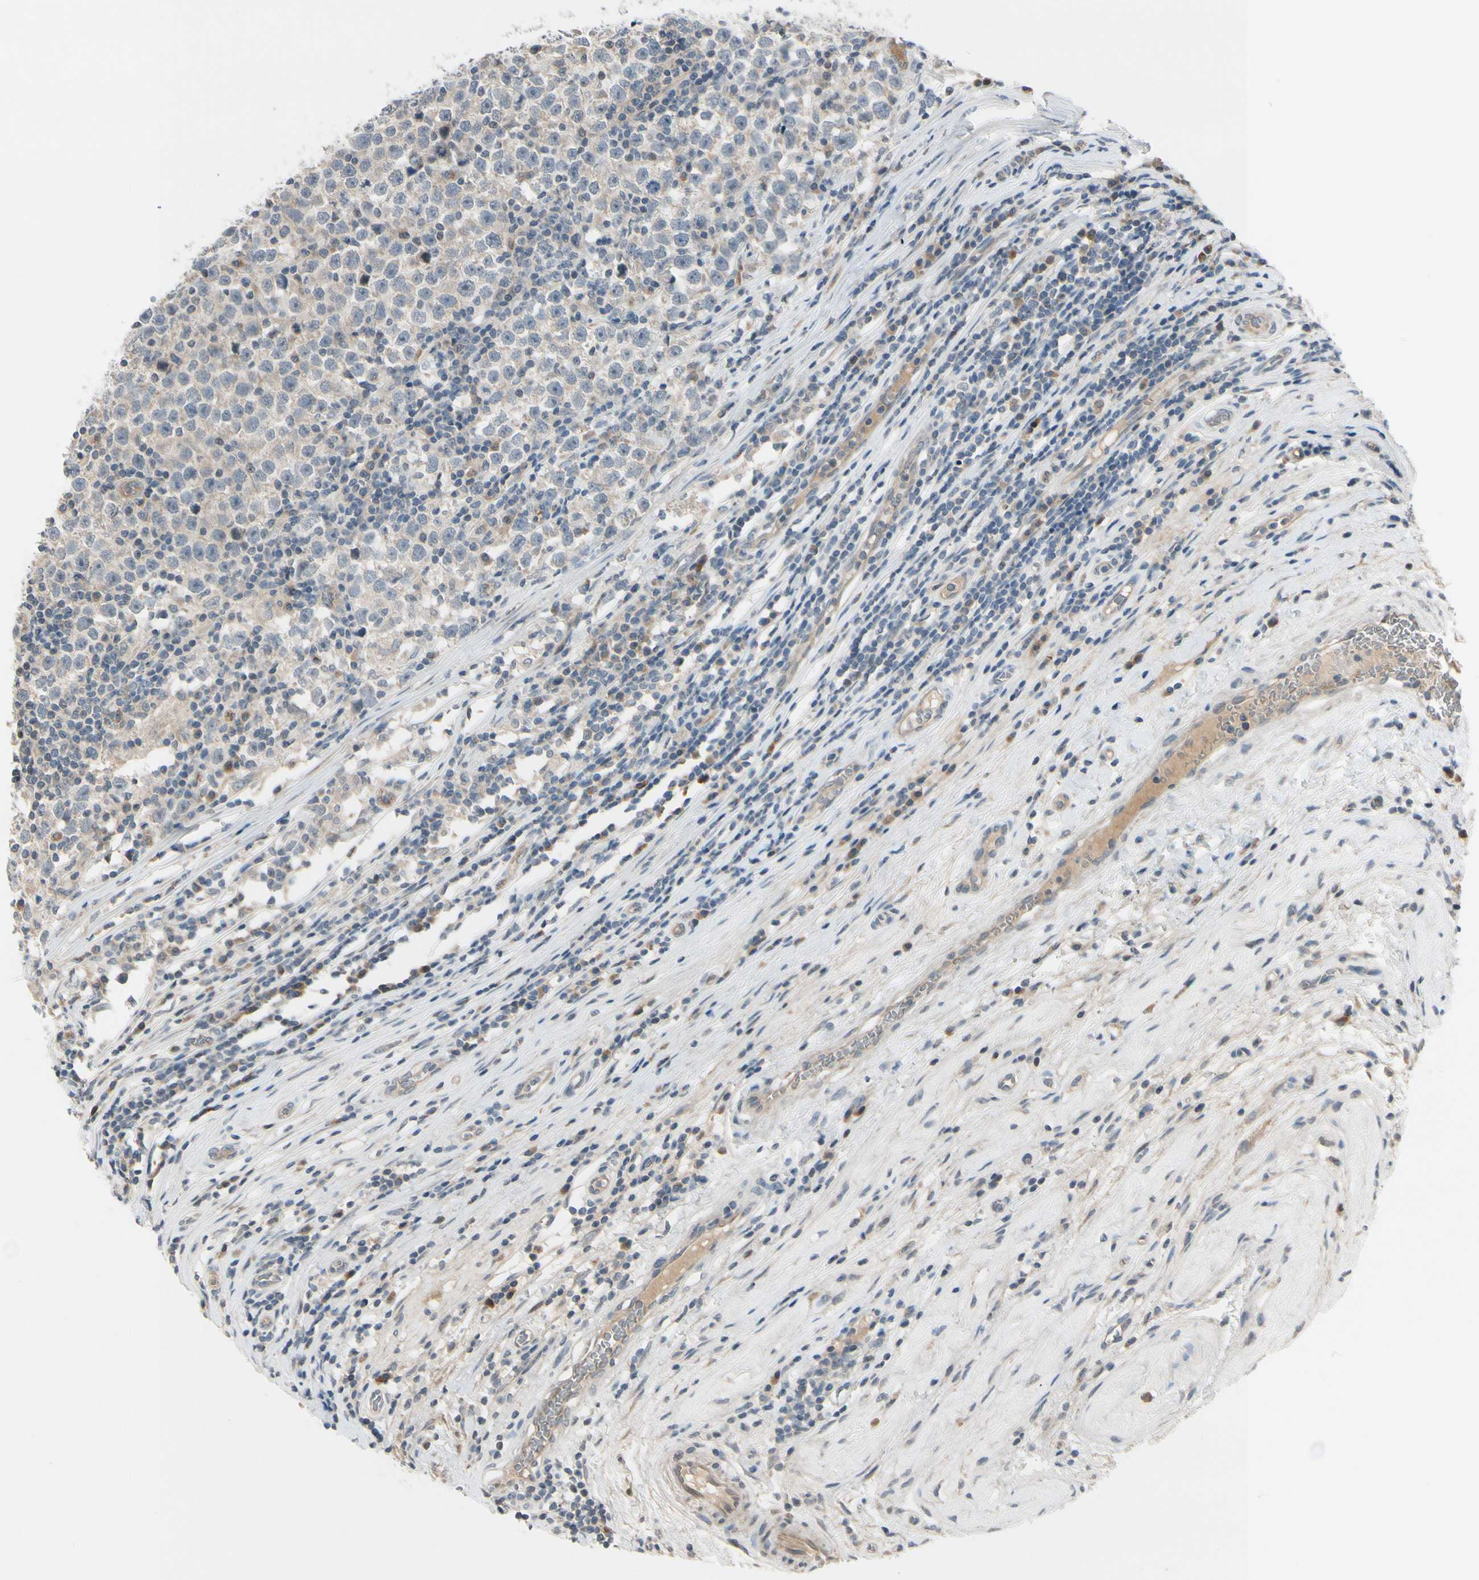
{"staining": {"intensity": "weak", "quantity": "25%-75%", "location": "cytoplasmic/membranous"}, "tissue": "testis cancer", "cell_type": "Tumor cells", "image_type": "cancer", "snomed": [{"axis": "morphology", "description": "Seminoma, NOS"}, {"axis": "topography", "description": "Testis"}], "caption": "A brown stain highlights weak cytoplasmic/membranous expression of a protein in testis cancer tumor cells. (Stains: DAB in brown, nuclei in blue, Microscopy: brightfield microscopy at high magnification).", "gene": "FGF10", "patient": {"sex": "male", "age": 43}}